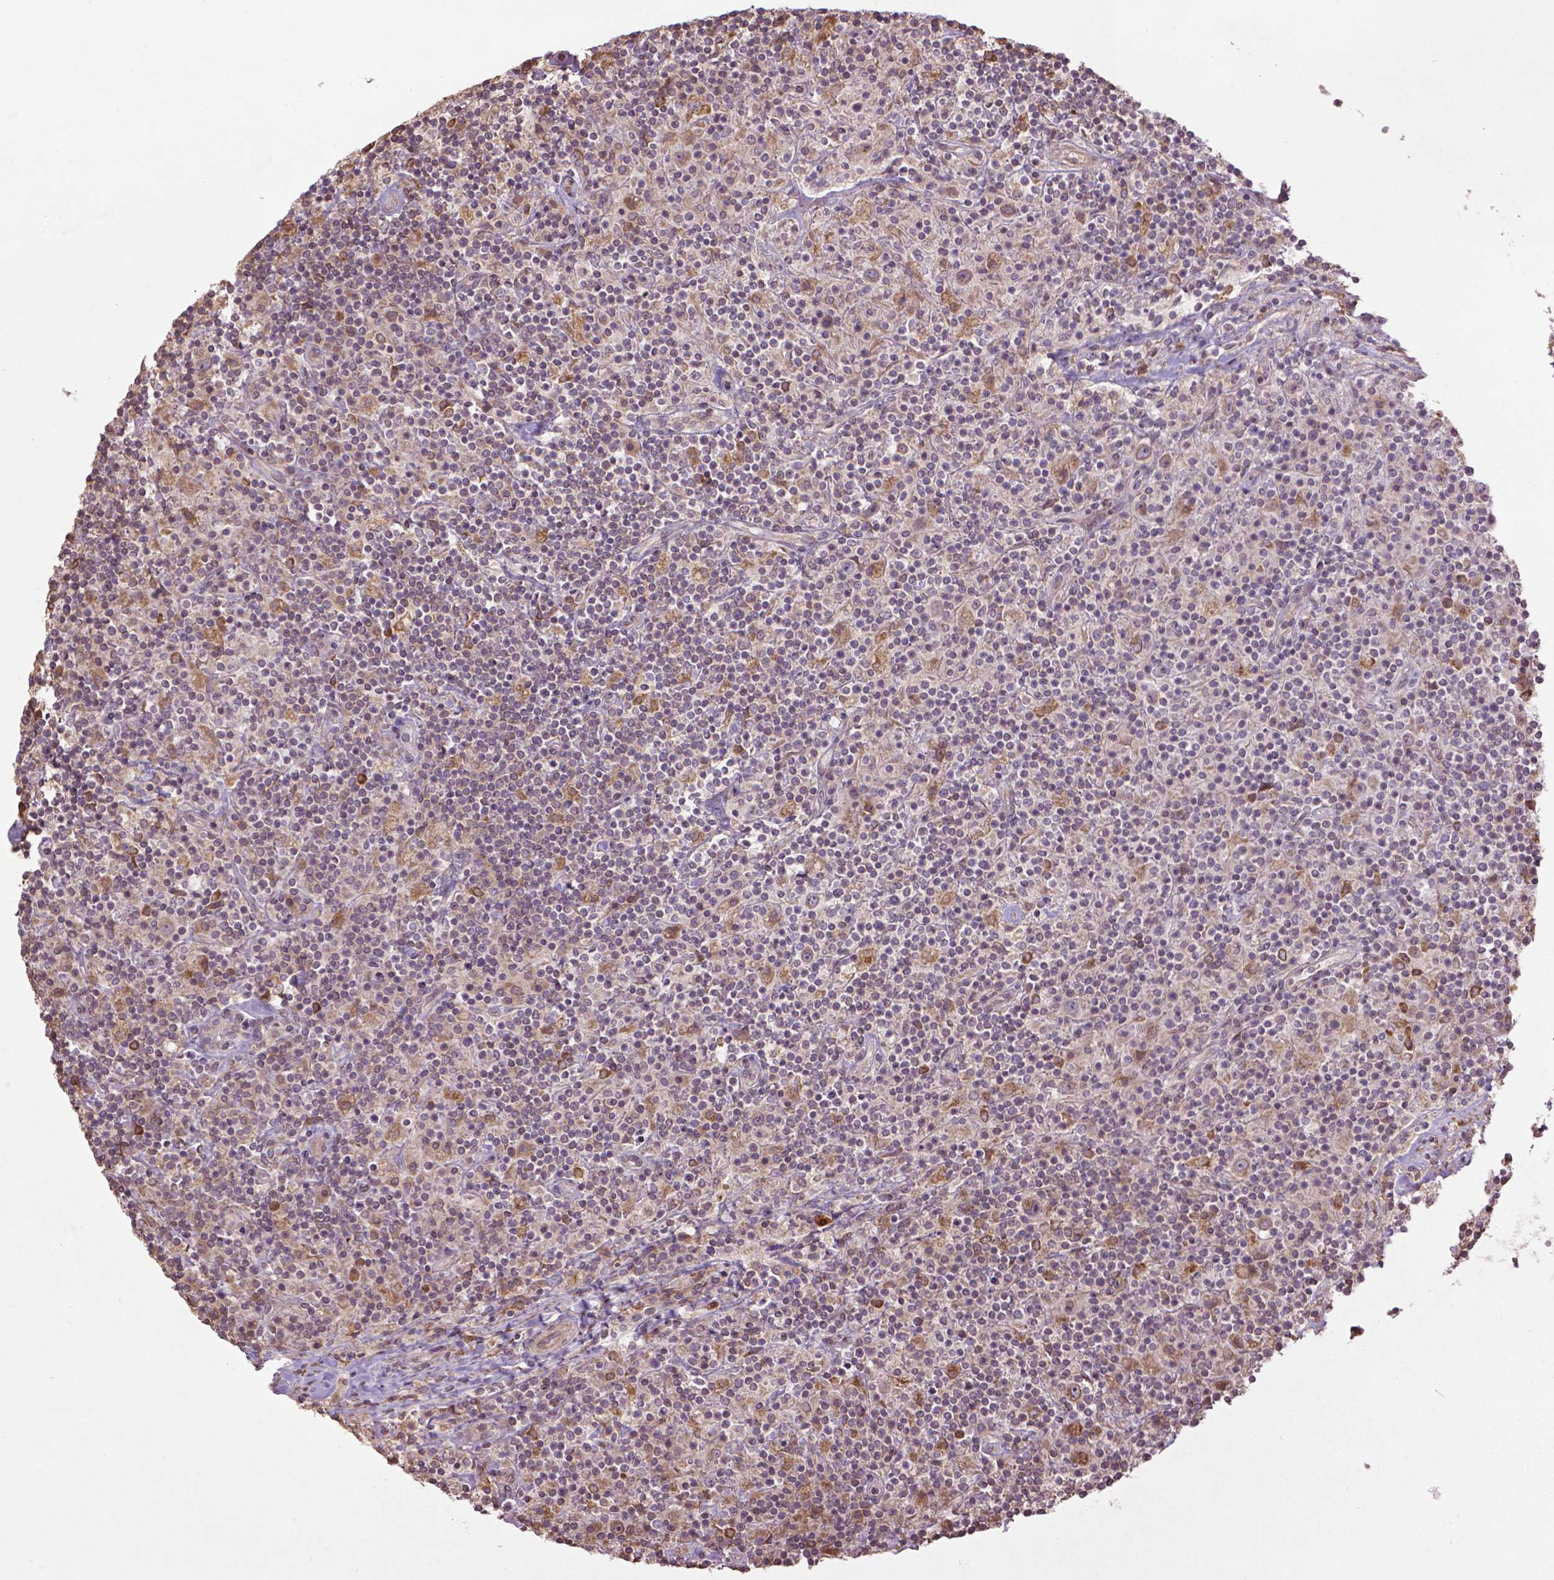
{"staining": {"intensity": "weak", "quantity": ">75%", "location": "cytoplasmic/membranous"}, "tissue": "lymphoma", "cell_type": "Tumor cells", "image_type": "cancer", "snomed": [{"axis": "morphology", "description": "Hodgkin's disease, NOS"}, {"axis": "topography", "description": "Lymph node"}], "caption": "IHC histopathology image of neoplastic tissue: human Hodgkin's disease stained using IHC exhibits low levels of weak protein expression localized specifically in the cytoplasmic/membranous of tumor cells, appearing as a cytoplasmic/membranous brown color.", "gene": "GAS1", "patient": {"sex": "male", "age": 70}}